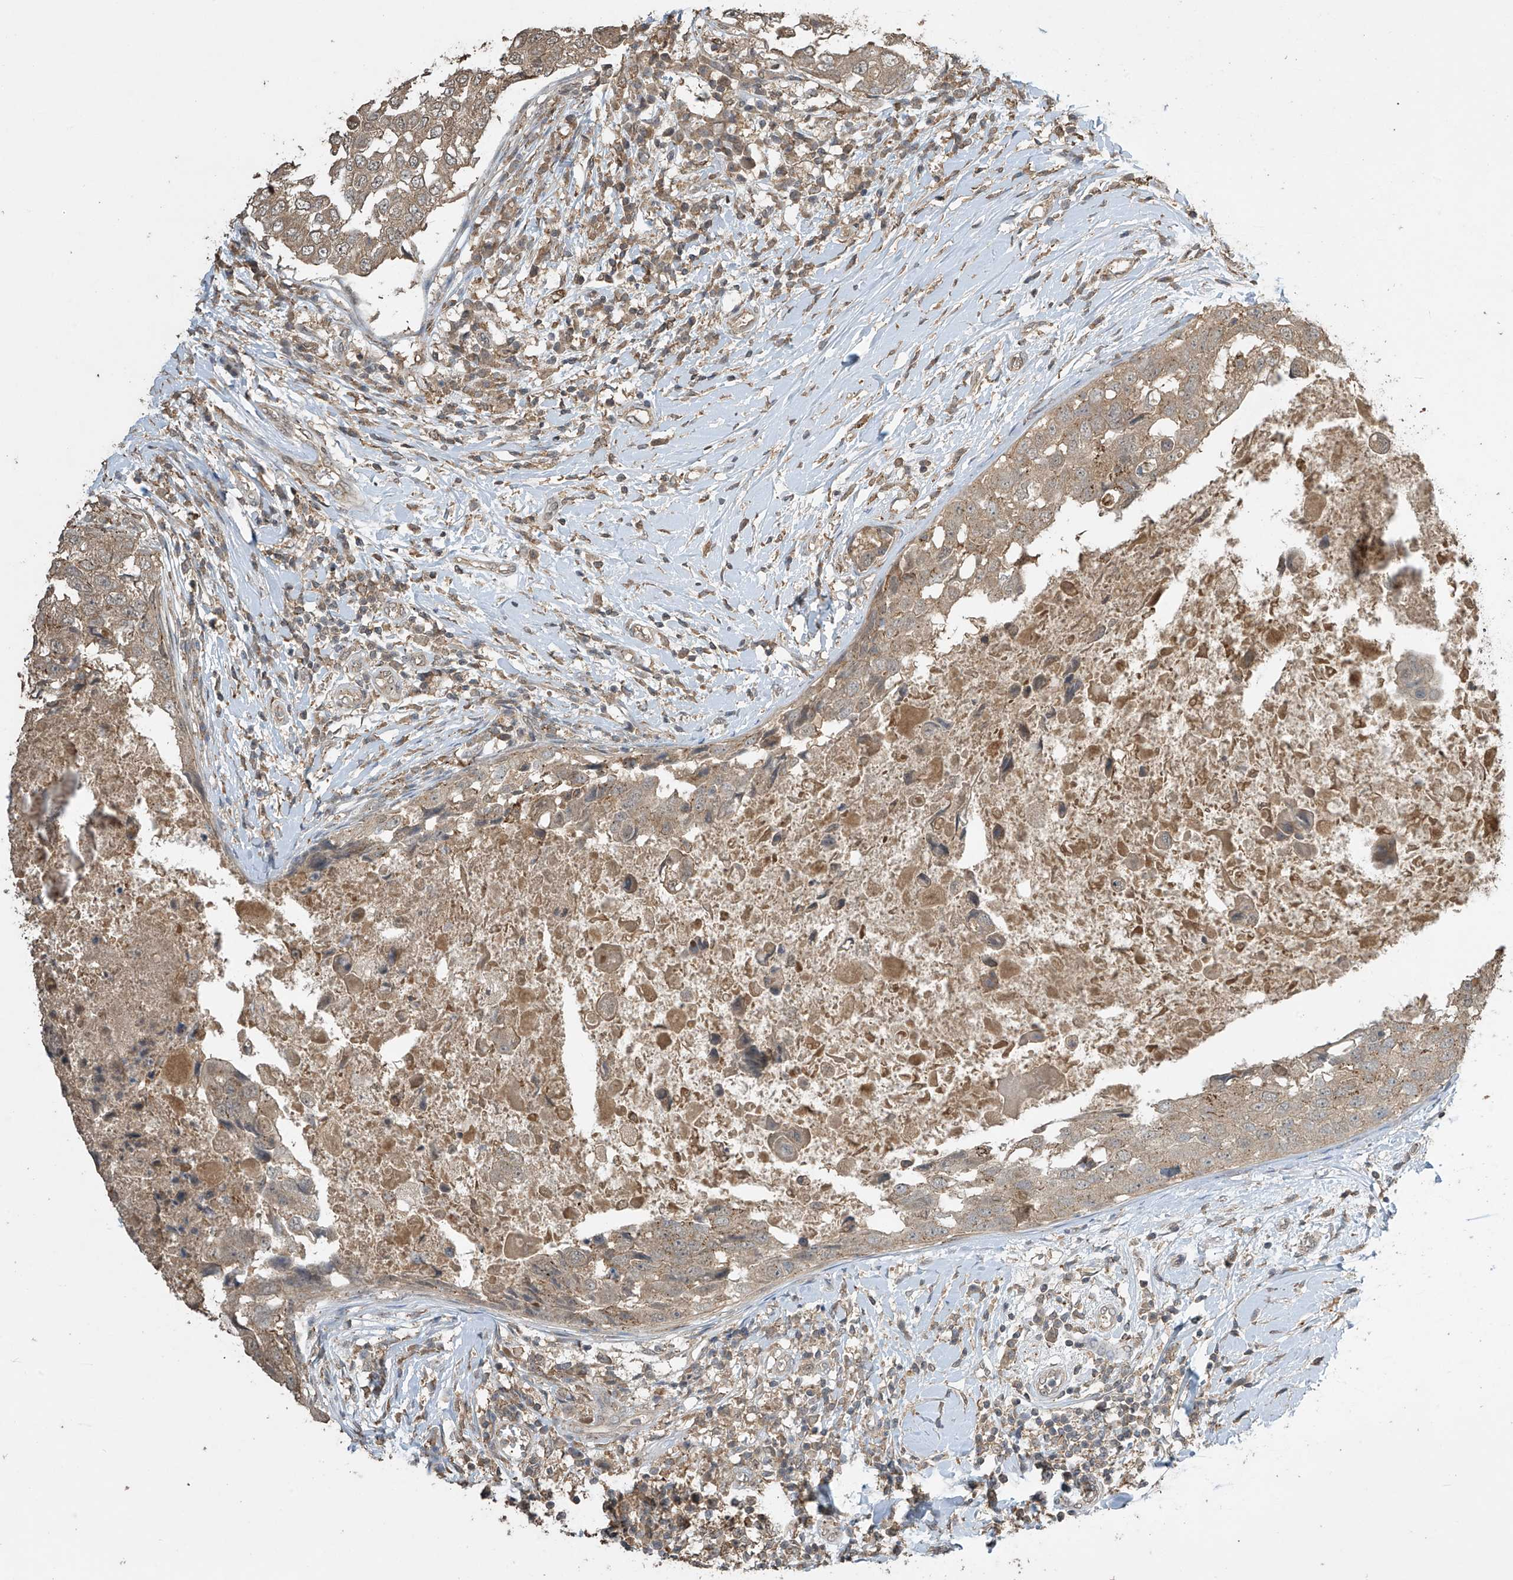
{"staining": {"intensity": "moderate", "quantity": ">75%", "location": "cytoplasmic/membranous"}, "tissue": "breast cancer", "cell_type": "Tumor cells", "image_type": "cancer", "snomed": [{"axis": "morphology", "description": "Duct carcinoma"}, {"axis": "topography", "description": "Breast"}], "caption": "Immunohistochemistry micrograph of neoplastic tissue: infiltrating ductal carcinoma (breast) stained using IHC displays medium levels of moderate protein expression localized specifically in the cytoplasmic/membranous of tumor cells, appearing as a cytoplasmic/membranous brown color.", "gene": "SLFN14", "patient": {"sex": "female", "age": 27}}